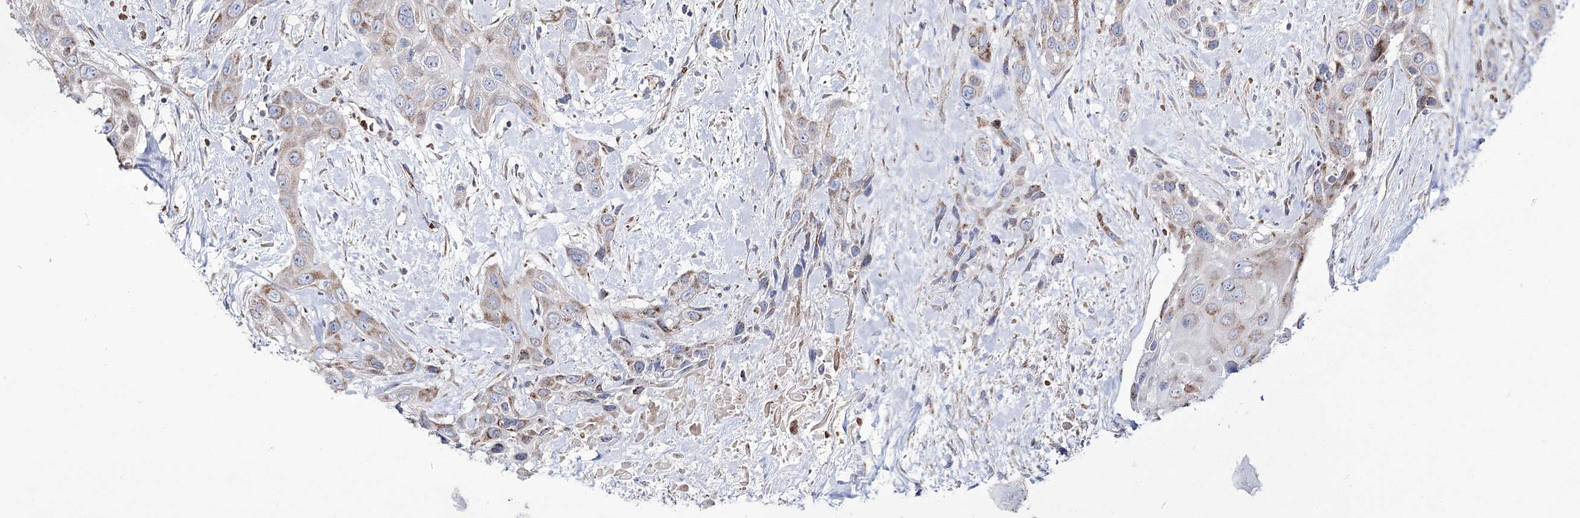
{"staining": {"intensity": "moderate", "quantity": "<25%", "location": "cytoplasmic/membranous"}, "tissue": "head and neck cancer", "cell_type": "Tumor cells", "image_type": "cancer", "snomed": [{"axis": "morphology", "description": "Squamous cell carcinoma, NOS"}, {"axis": "topography", "description": "Head-Neck"}], "caption": "This histopathology image demonstrates immunohistochemistry staining of head and neck squamous cell carcinoma, with low moderate cytoplasmic/membranous staining in approximately <25% of tumor cells.", "gene": "OSBPL5", "patient": {"sex": "male", "age": 81}}